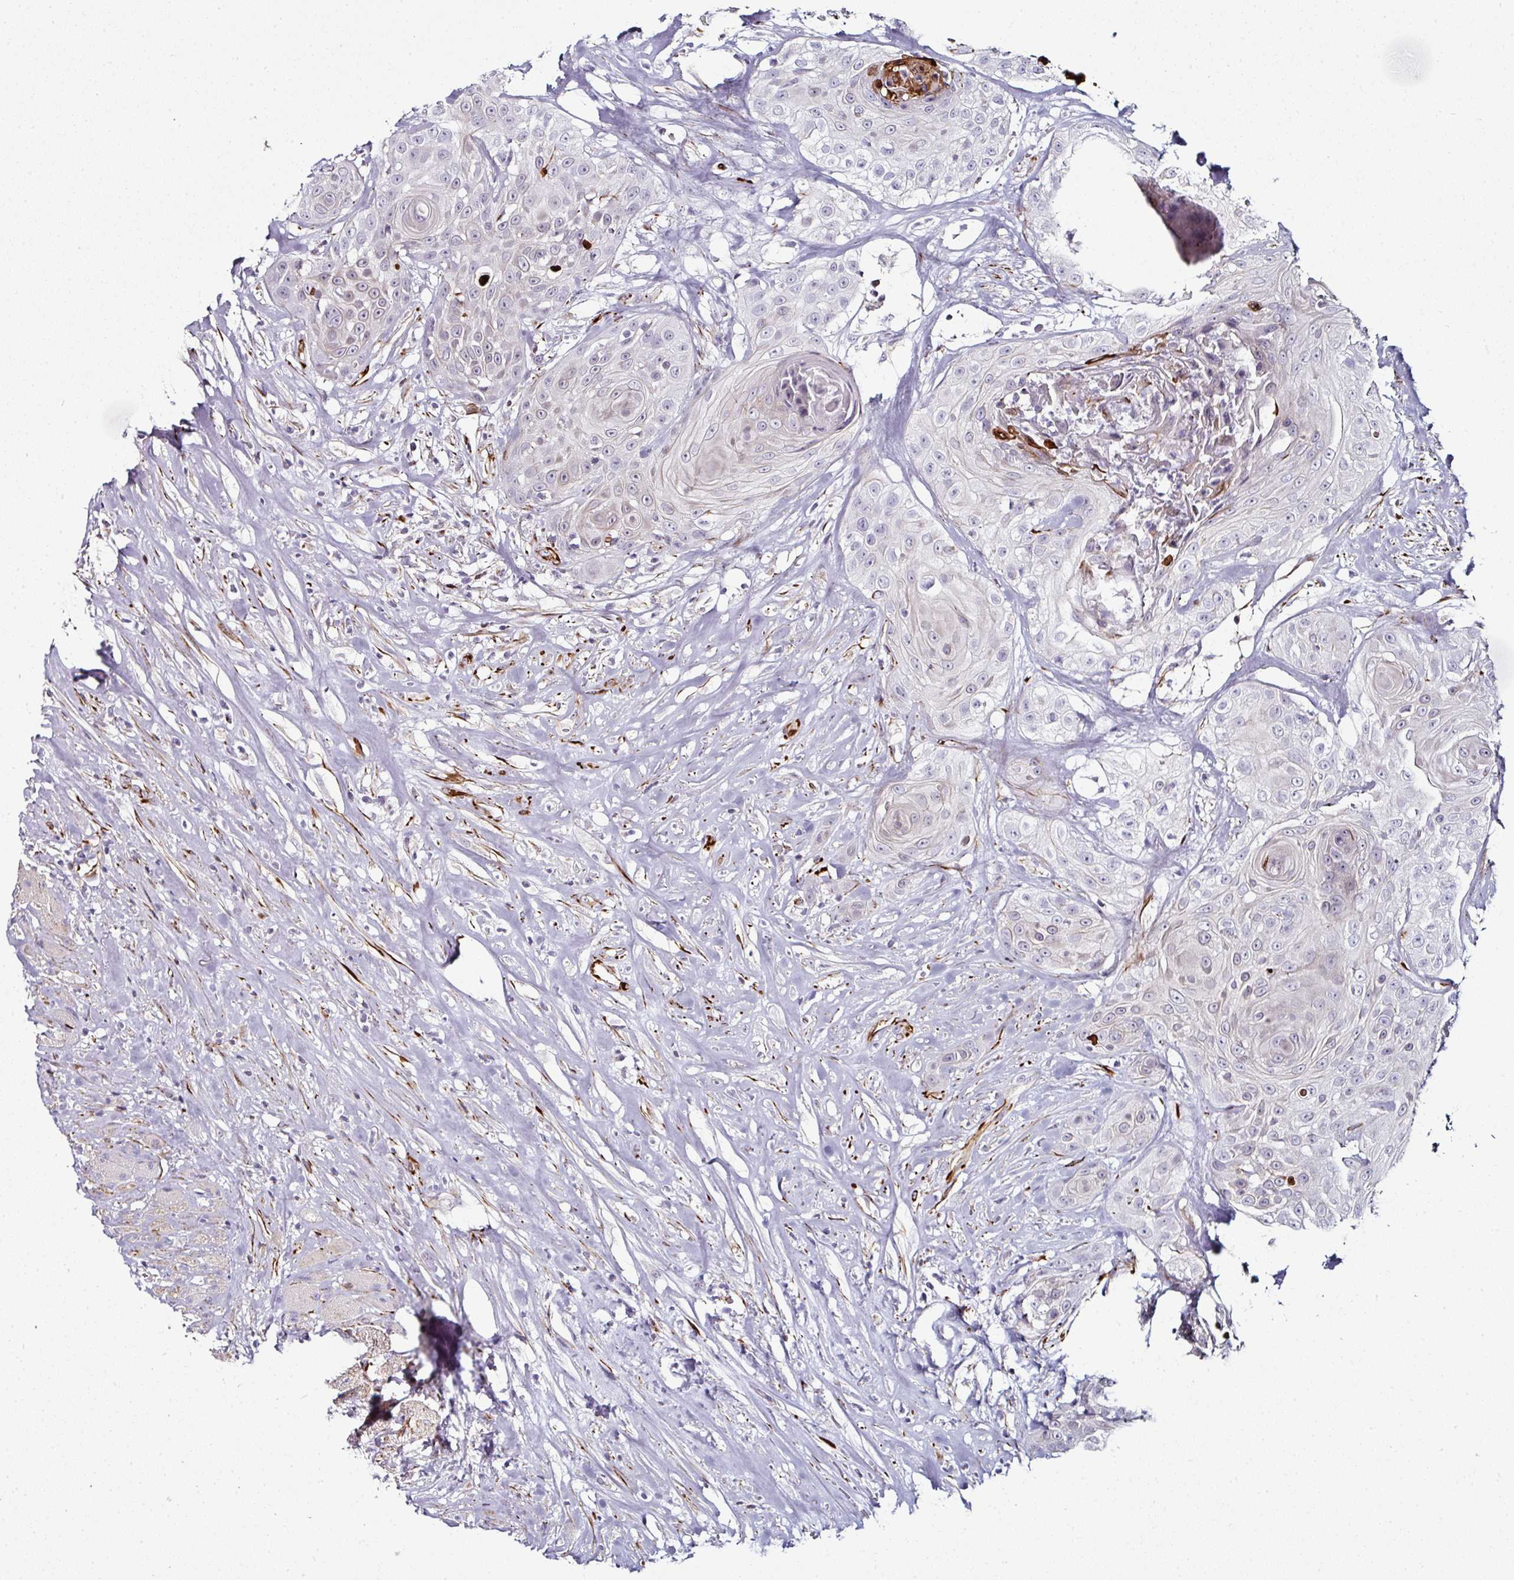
{"staining": {"intensity": "negative", "quantity": "none", "location": "none"}, "tissue": "head and neck cancer", "cell_type": "Tumor cells", "image_type": "cancer", "snomed": [{"axis": "morphology", "description": "Squamous cell carcinoma, NOS"}, {"axis": "topography", "description": "Head-Neck"}], "caption": "Immunohistochemistry (IHC) image of human head and neck cancer stained for a protein (brown), which exhibits no staining in tumor cells. (Immunohistochemistry, brightfield microscopy, high magnification).", "gene": "TMPRSS9", "patient": {"sex": "male", "age": 83}}